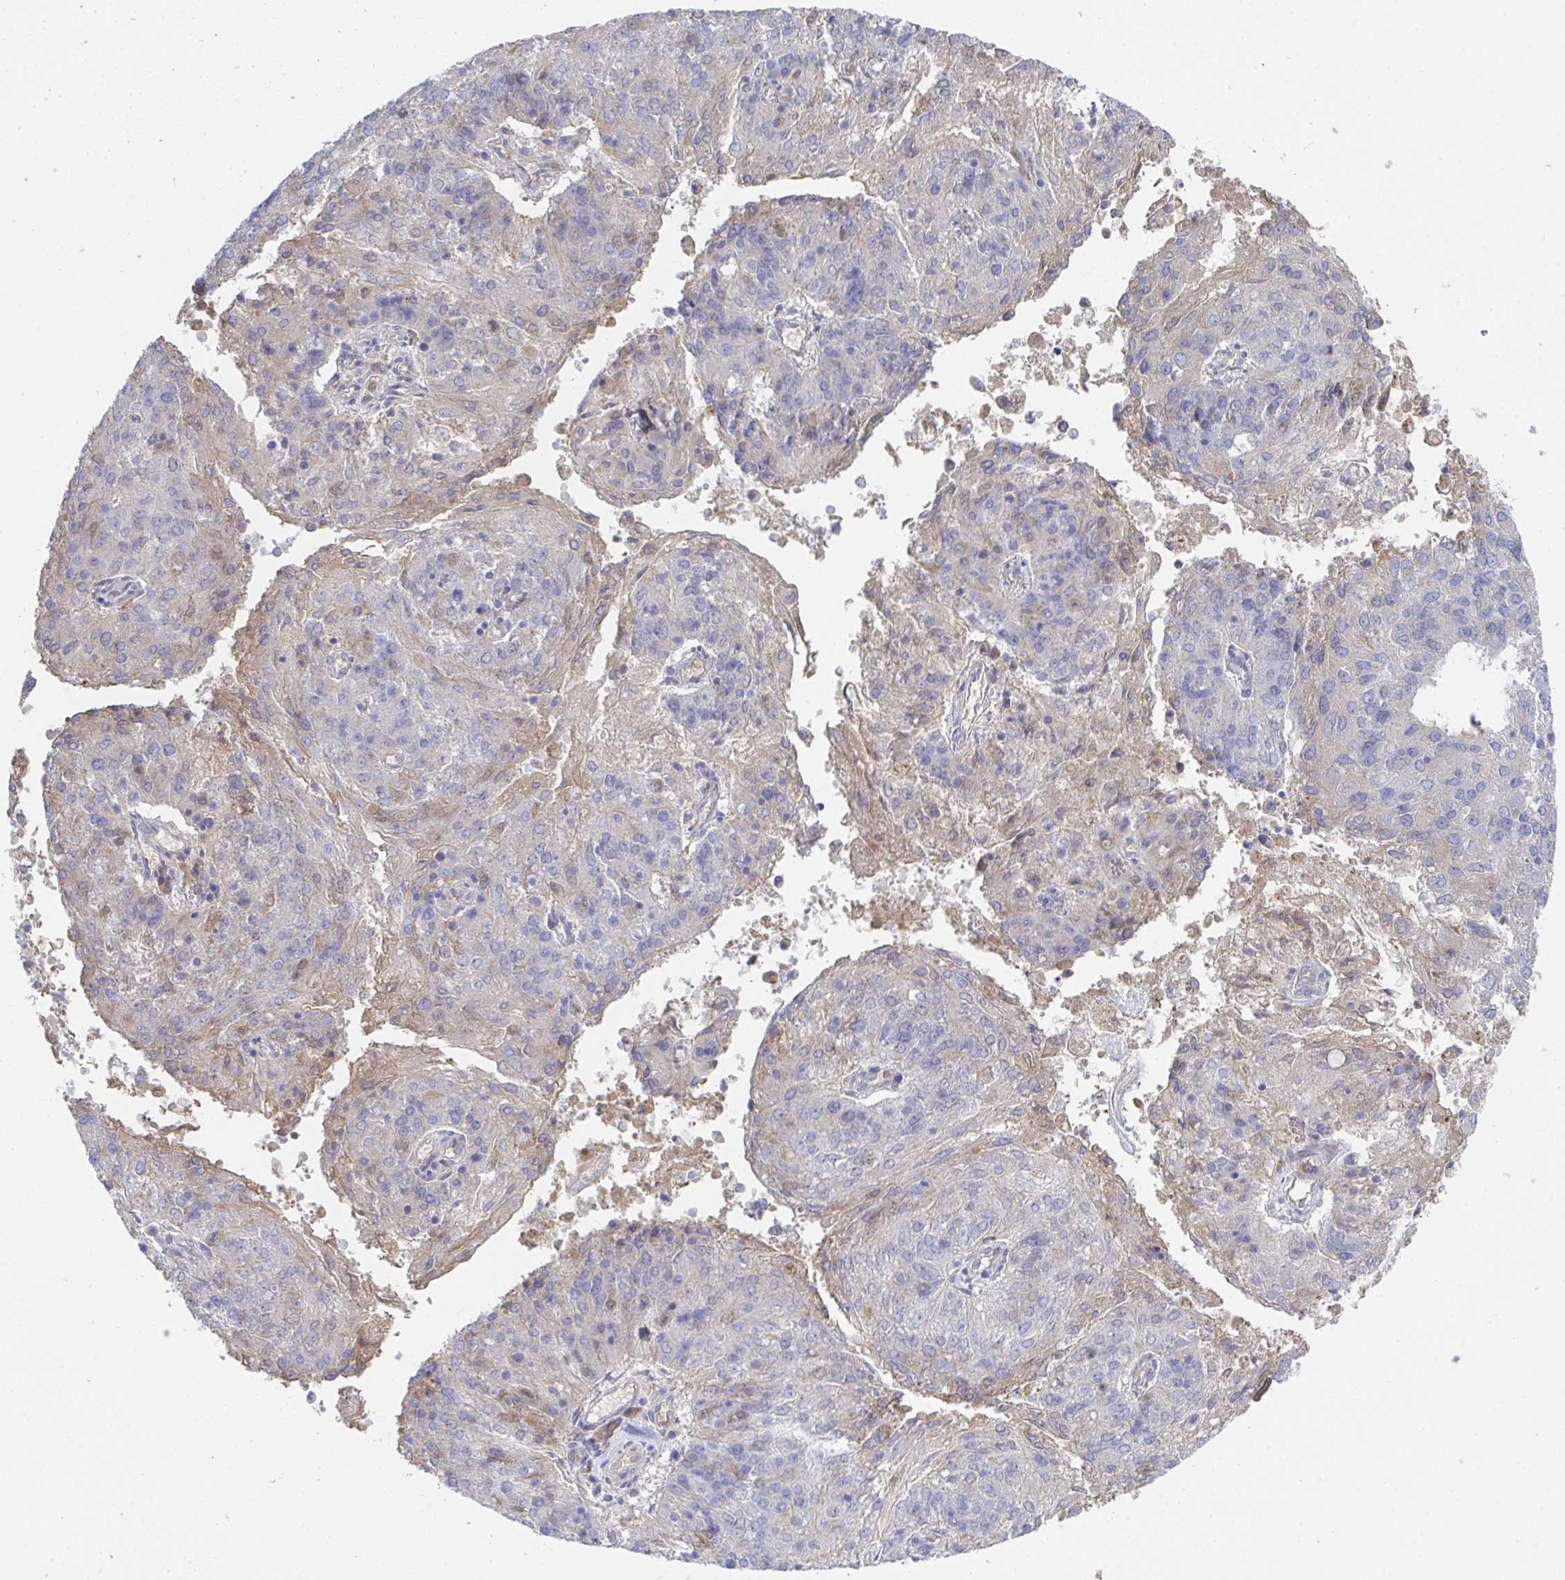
{"staining": {"intensity": "weak", "quantity": "<25%", "location": "cytoplasmic/membranous"}, "tissue": "endometrial cancer", "cell_type": "Tumor cells", "image_type": "cancer", "snomed": [{"axis": "morphology", "description": "Adenocarcinoma, NOS"}, {"axis": "topography", "description": "Endometrium"}], "caption": "Tumor cells are negative for protein expression in human adenocarcinoma (endometrial).", "gene": "TNFAIP6", "patient": {"sex": "female", "age": 82}}